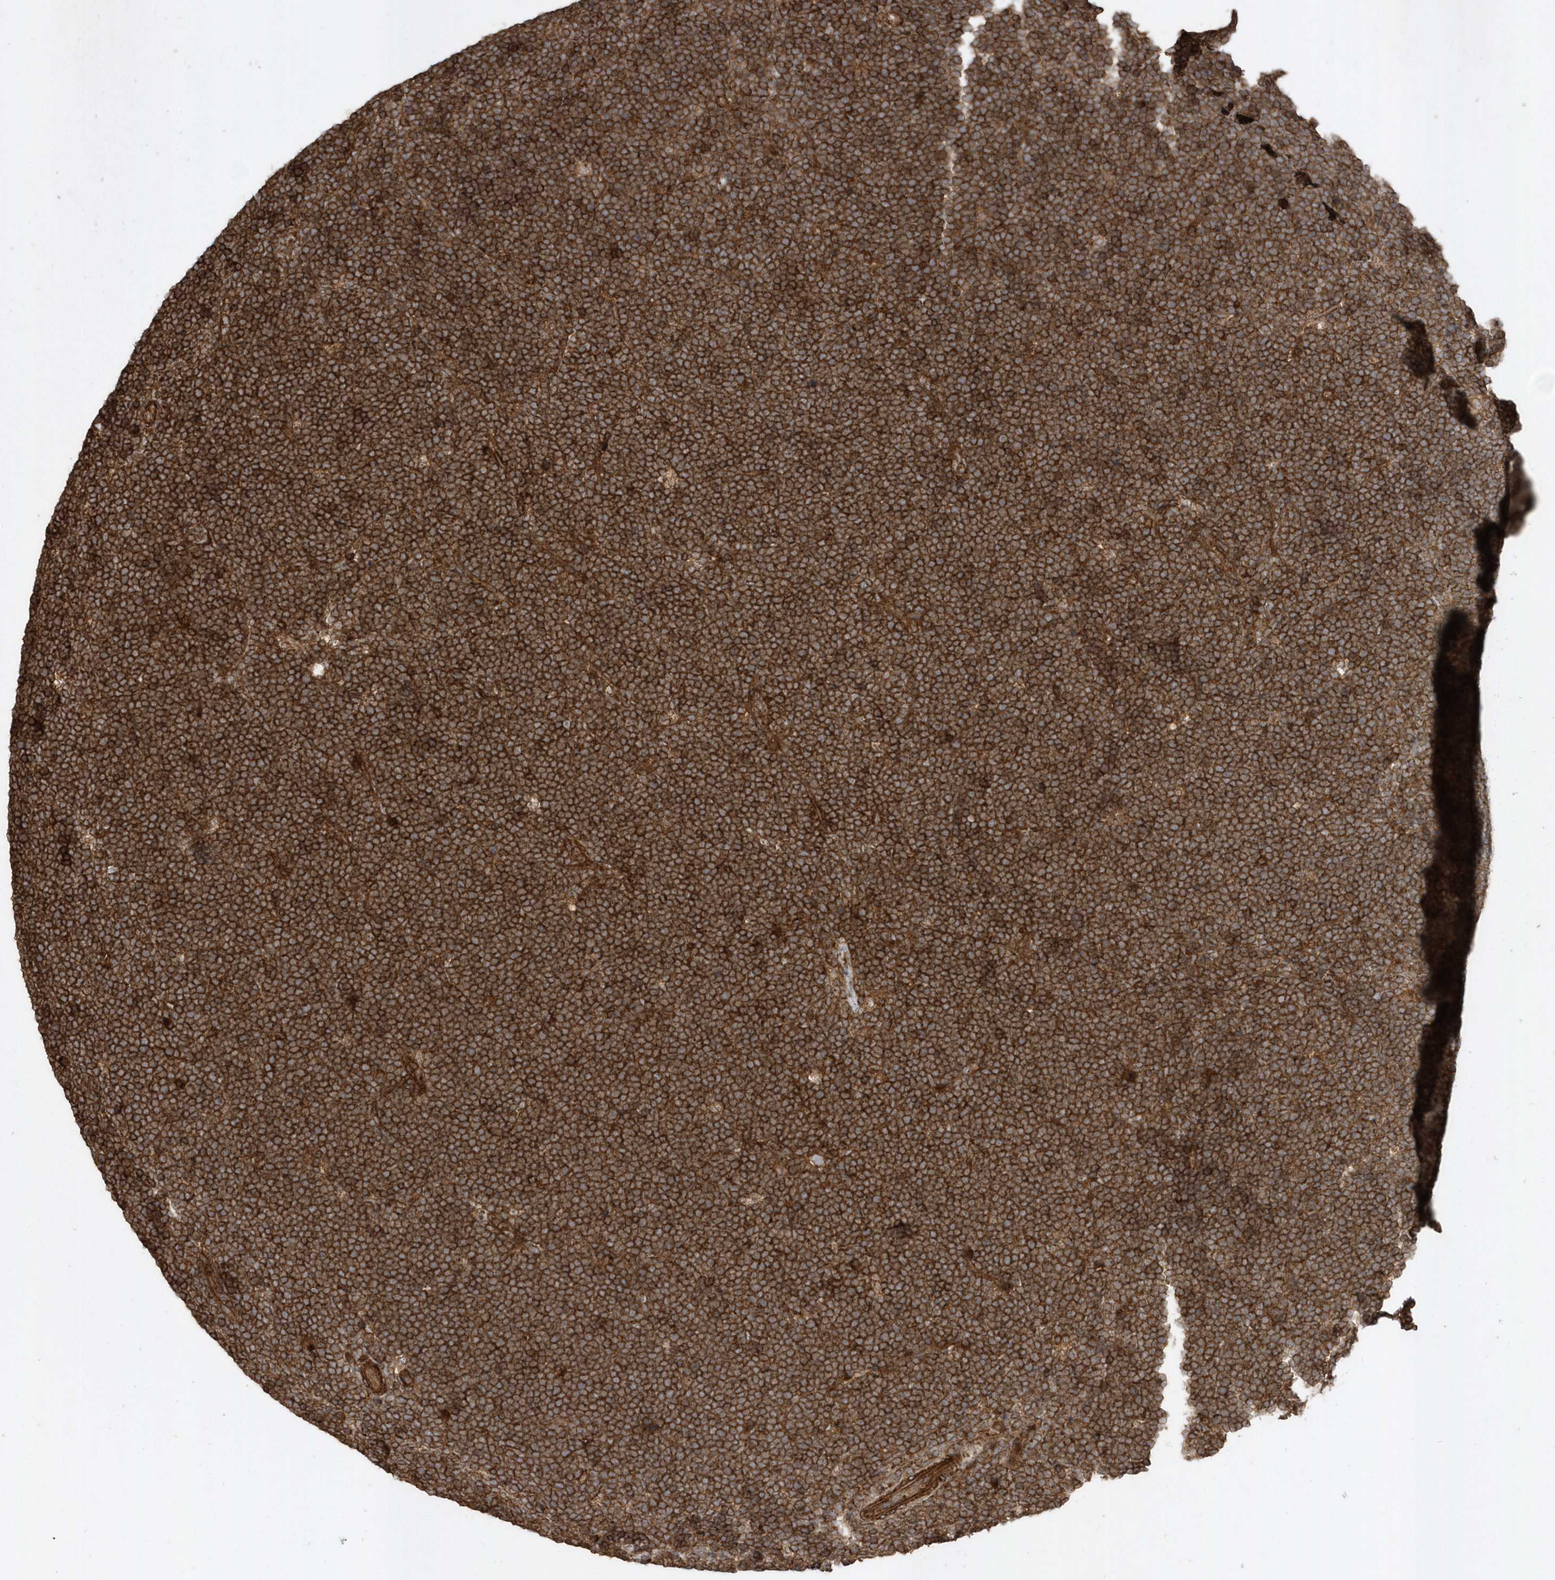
{"staining": {"intensity": "moderate", "quantity": ">75%", "location": "cytoplasmic/membranous"}, "tissue": "lymphoma", "cell_type": "Tumor cells", "image_type": "cancer", "snomed": [{"axis": "morphology", "description": "Malignant lymphoma, non-Hodgkin's type, High grade"}, {"axis": "topography", "description": "Lymph node"}], "caption": "Immunohistochemistry (IHC) (DAB (3,3'-diaminobenzidine)) staining of lymphoma reveals moderate cytoplasmic/membranous protein staining in approximately >75% of tumor cells. Using DAB (3,3'-diaminobenzidine) (brown) and hematoxylin (blue) stains, captured at high magnification using brightfield microscopy.", "gene": "SENP8", "patient": {"sex": "male", "age": 13}}